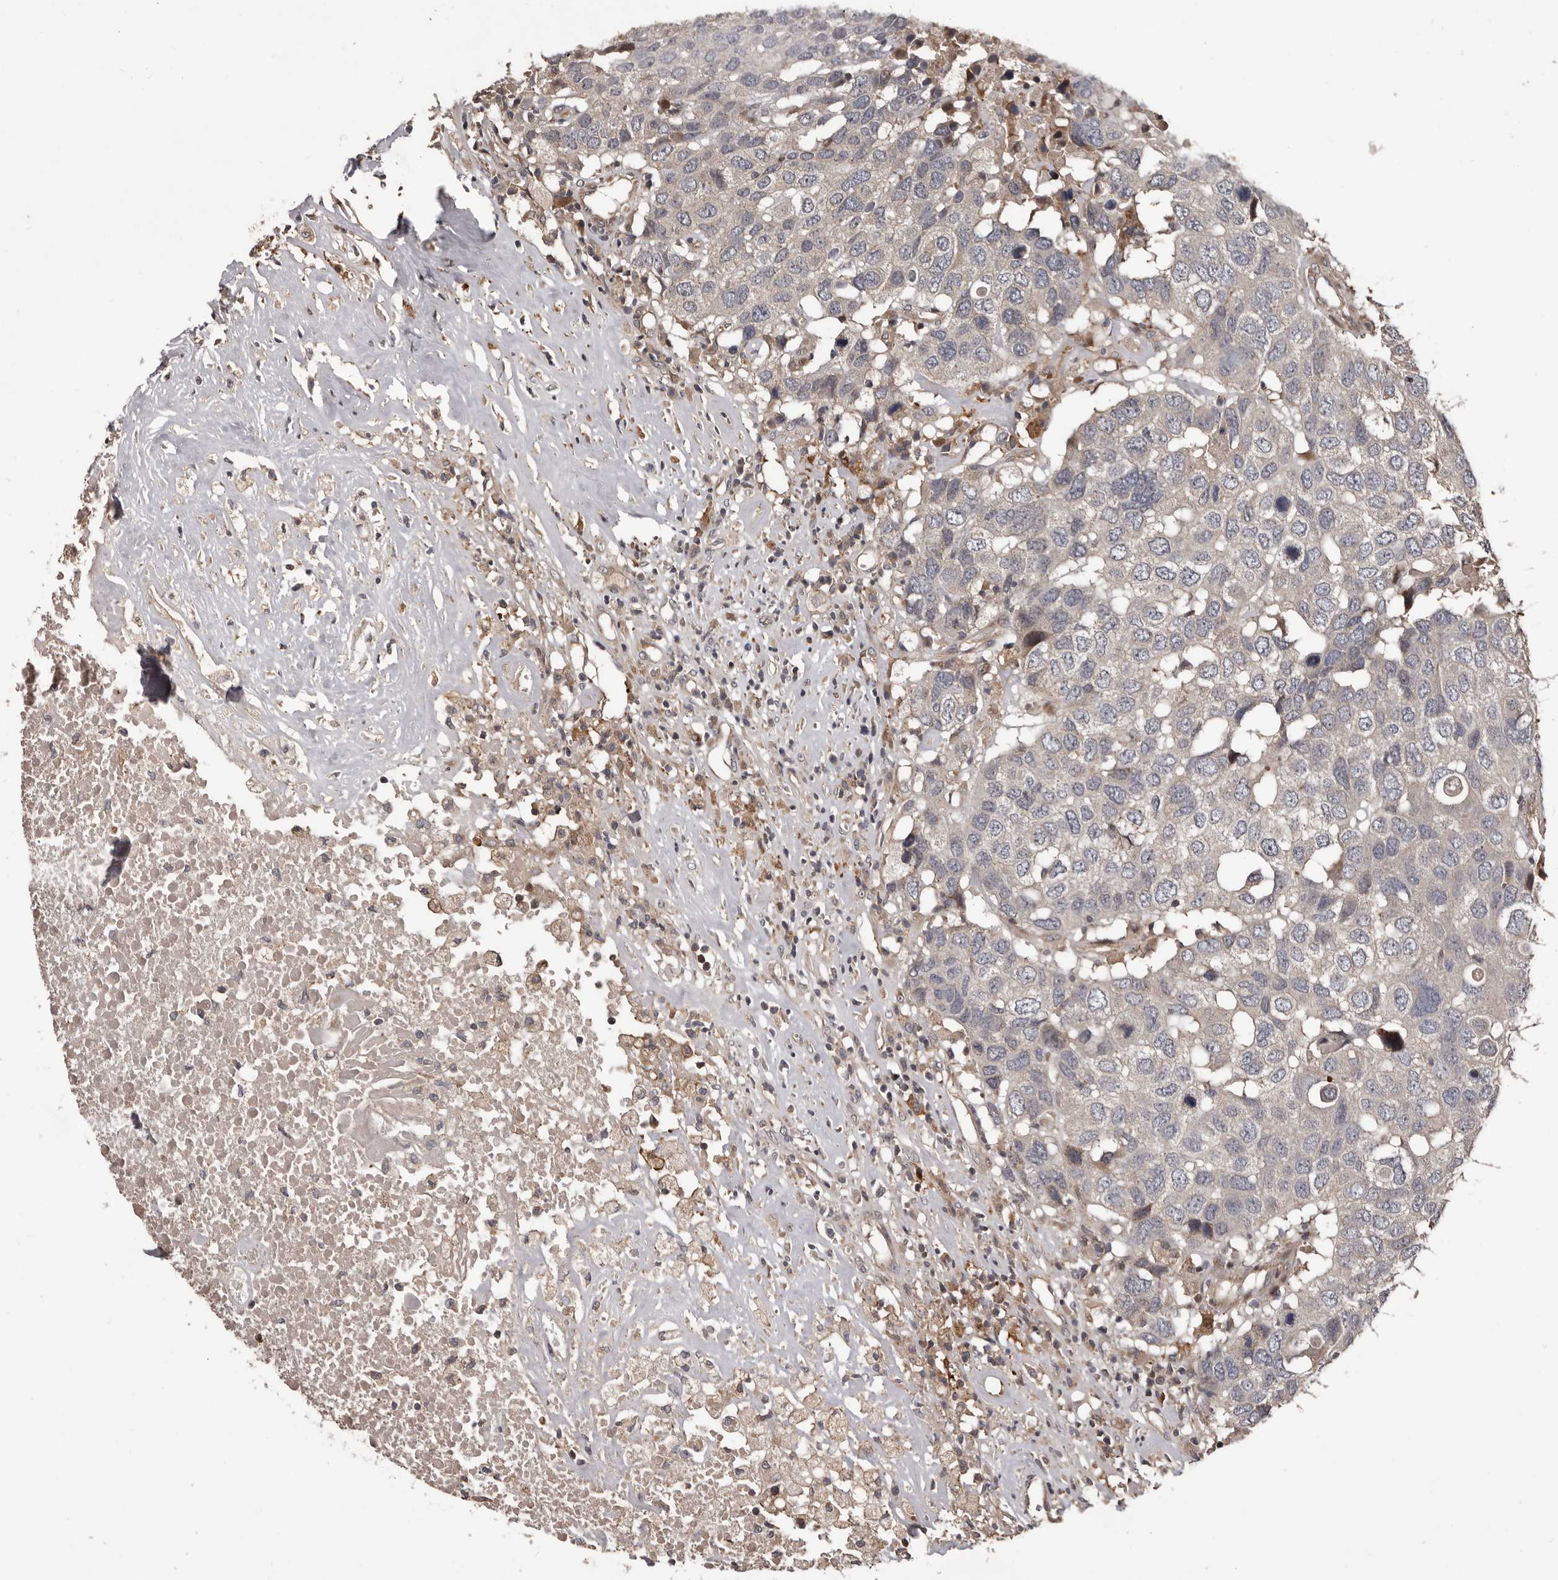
{"staining": {"intensity": "negative", "quantity": "none", "location": "none"}, "tissue": "head and neck cancer", "cell_type": "Tumor cells", "image_type": "cancer", "snomed": [{"axis": "morphology", "description": "Squamous cell carcinoma, NOS"}, {"axis": "topography", "description": "Head-Neck"}], "caption": "A photomicrograph of human head and neck cancer is negative for staining in tumor cells.", "gene": "ADAMTS2", "patient": {"sex": "male", "age": 66}}